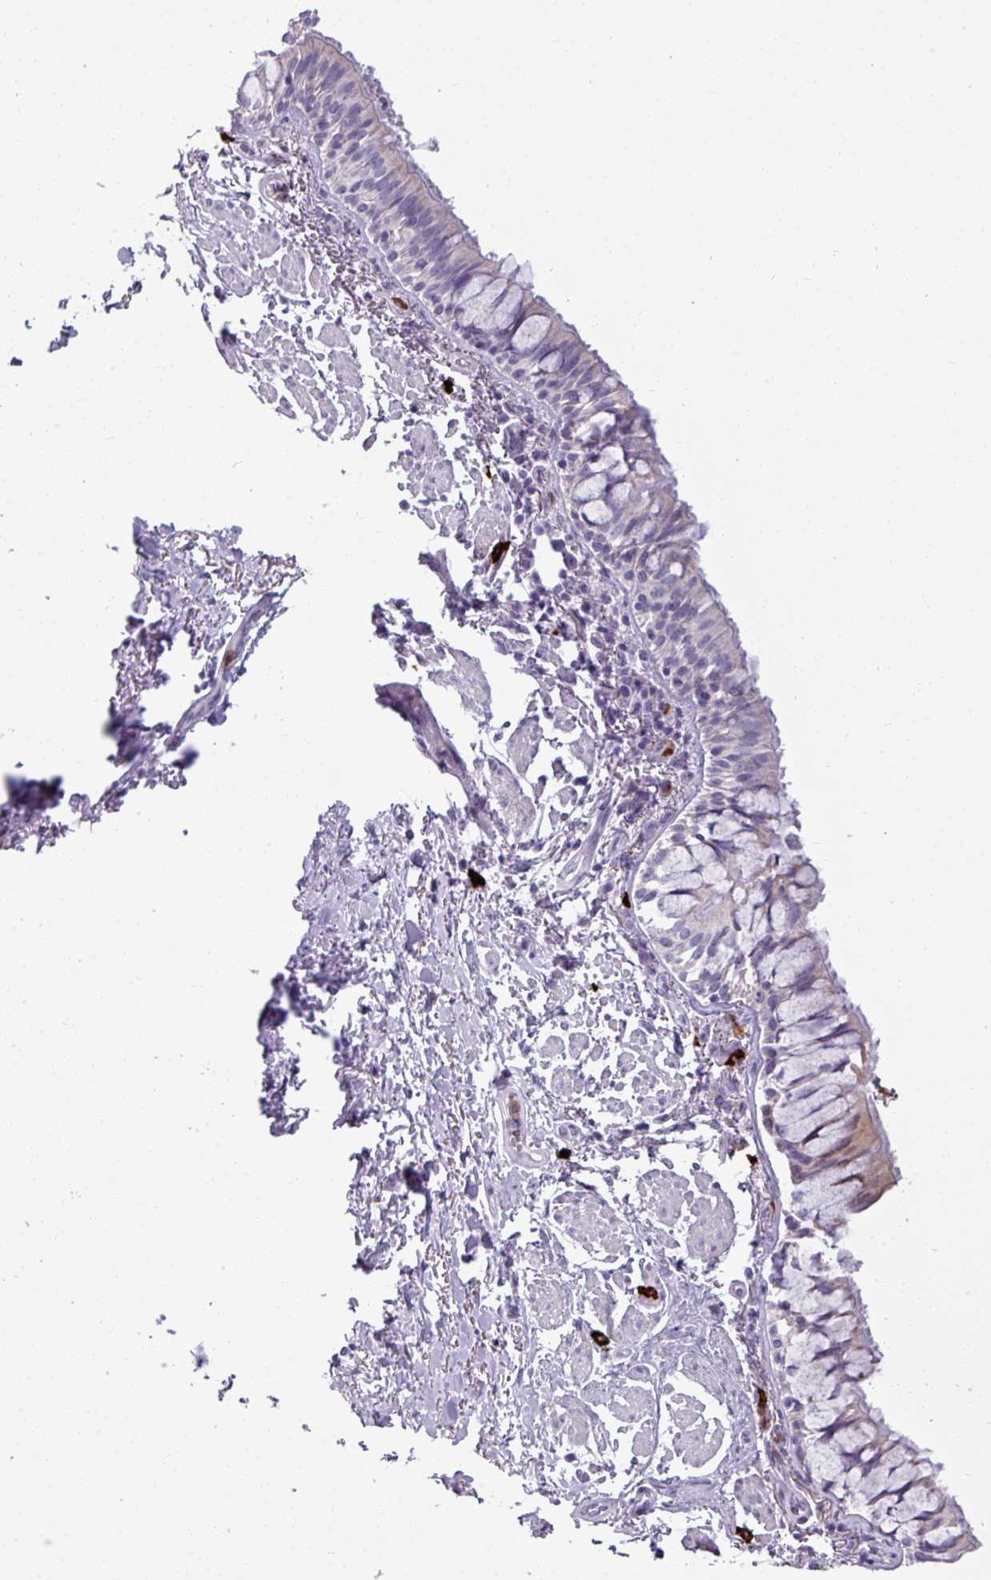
{"staining": {"intensity": "negative", "quantity": "none", "location": "none"}, "tissue": "bronchus", "cell_type": "Respiratory epithelial cells", "image_type": "normal", "snomed": [{"axis": "morphology", "description": "Normal tissue, NOS"}, {"axis": "topography", "description": "Bronchus"}], "caption": "DAB (3,3'-diaminobenzidine) immunohistochemical staining of benign bronchus exhibits no significant positivity in respiratory epithelial cells.", "gene": "TRIM39", "patient": {"sex": "male", "age": 70}}